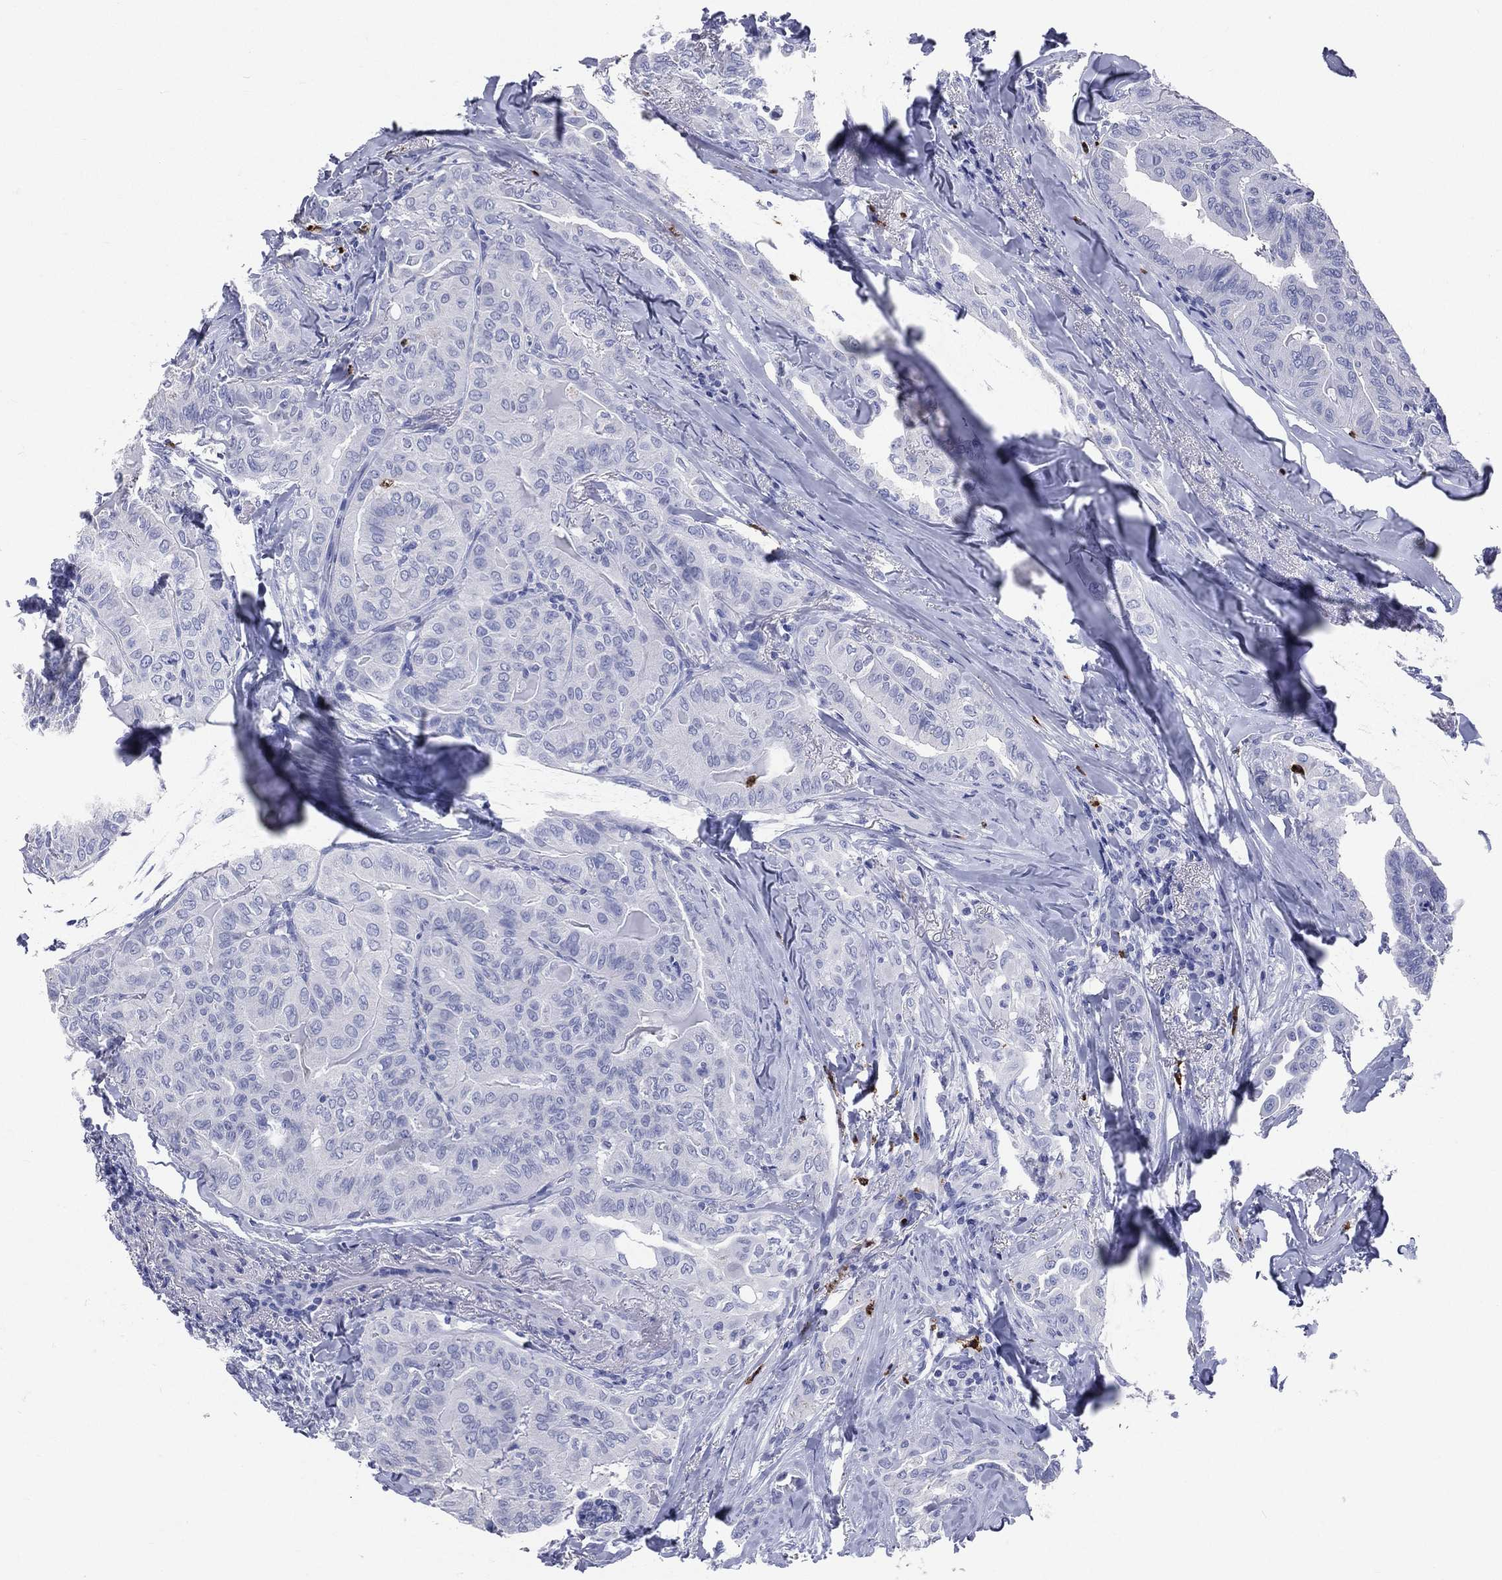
{"staining": {"intensity": "negative", "quantity": "none", "location": "none"}, "tissue": "thyroid cancer", "cell_type": "Tumor cells", "image_type": "cancer", "snomed": [{"axis": "morphology", "description": "Papillary adenocarcinoma, NOS"}, {"axis": "topography", "description": "Thyroid gland"}], "caption": "There is no significant staining in tumor cells of thyroid cancer (papillary adenocarcinoma).", "gene": "PGLYRP1", "patient": {"sex": "female", "age": 68}}